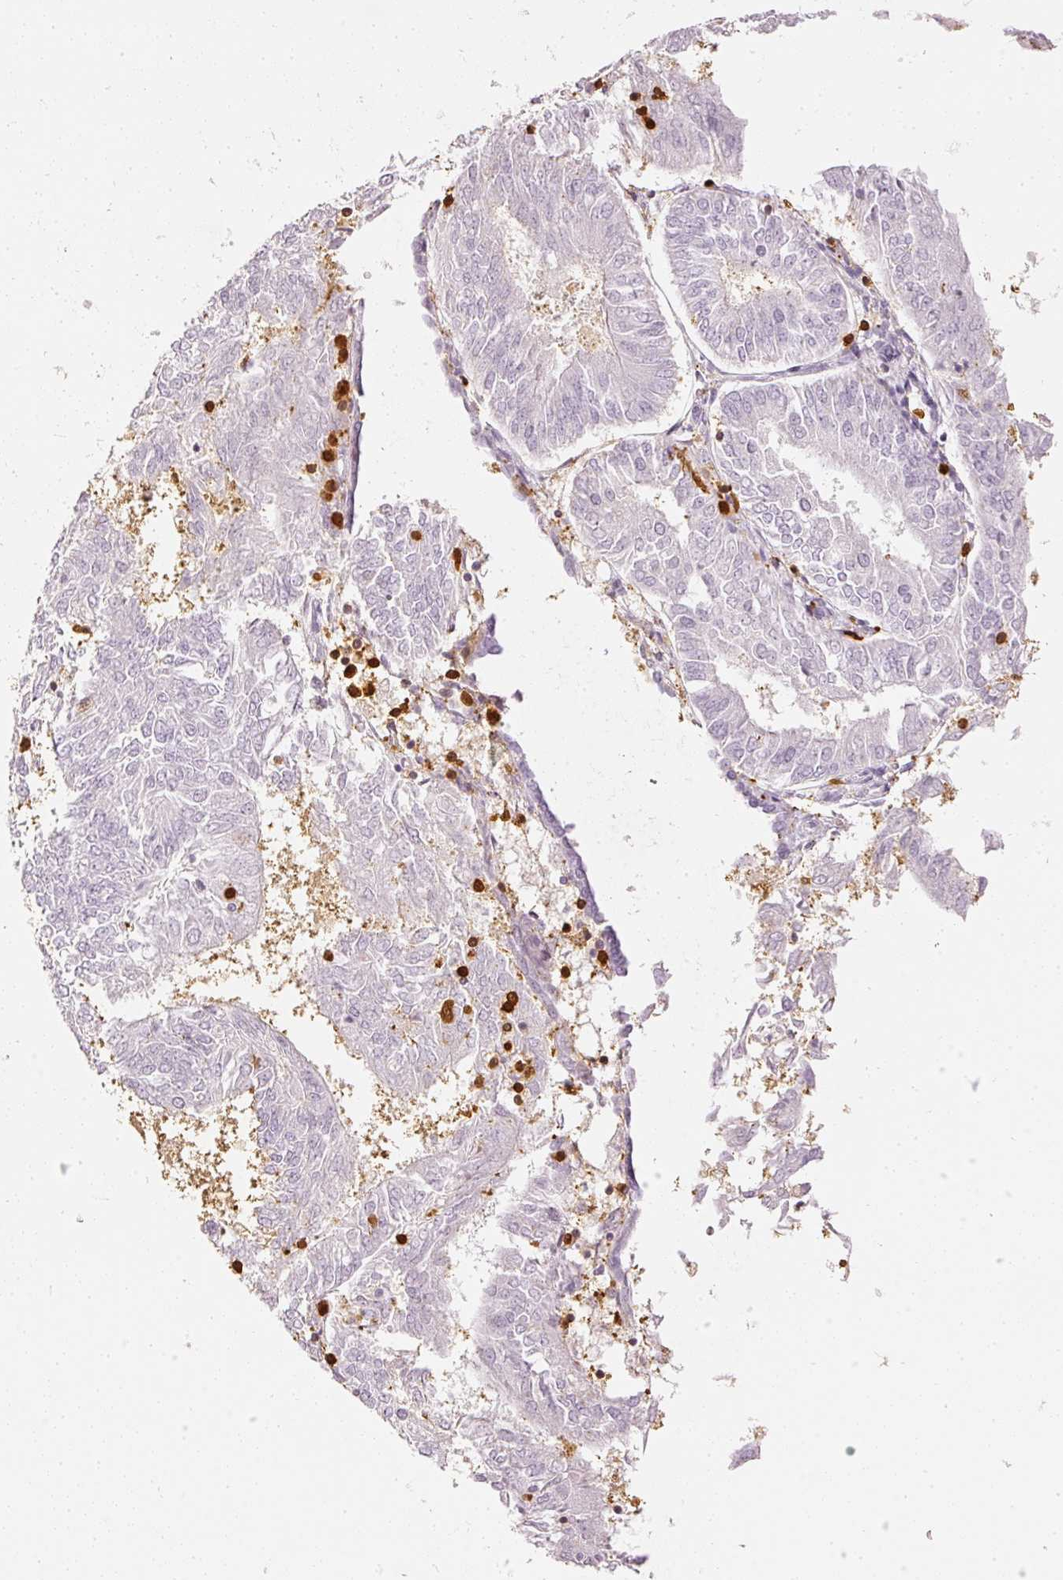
{"staining": {"intensity": "negative", "quantity": "none", "location": "none"}, "tissue": "endometrial cancer", "cell_type": "Tumor cells", "image_type": "cancer", "snomed": [{"axis": "morphology", "description": "Adenocarcinoma, NOS"}, {"axis": "topography", "description": "Endometrium"}], "caption": "The micrograph shows no staining of tumor cells in endometrial cancer. Nuclei are stained in blue.", "gene": "PFN1", "patient": {"sex": "female", "age": 58}}